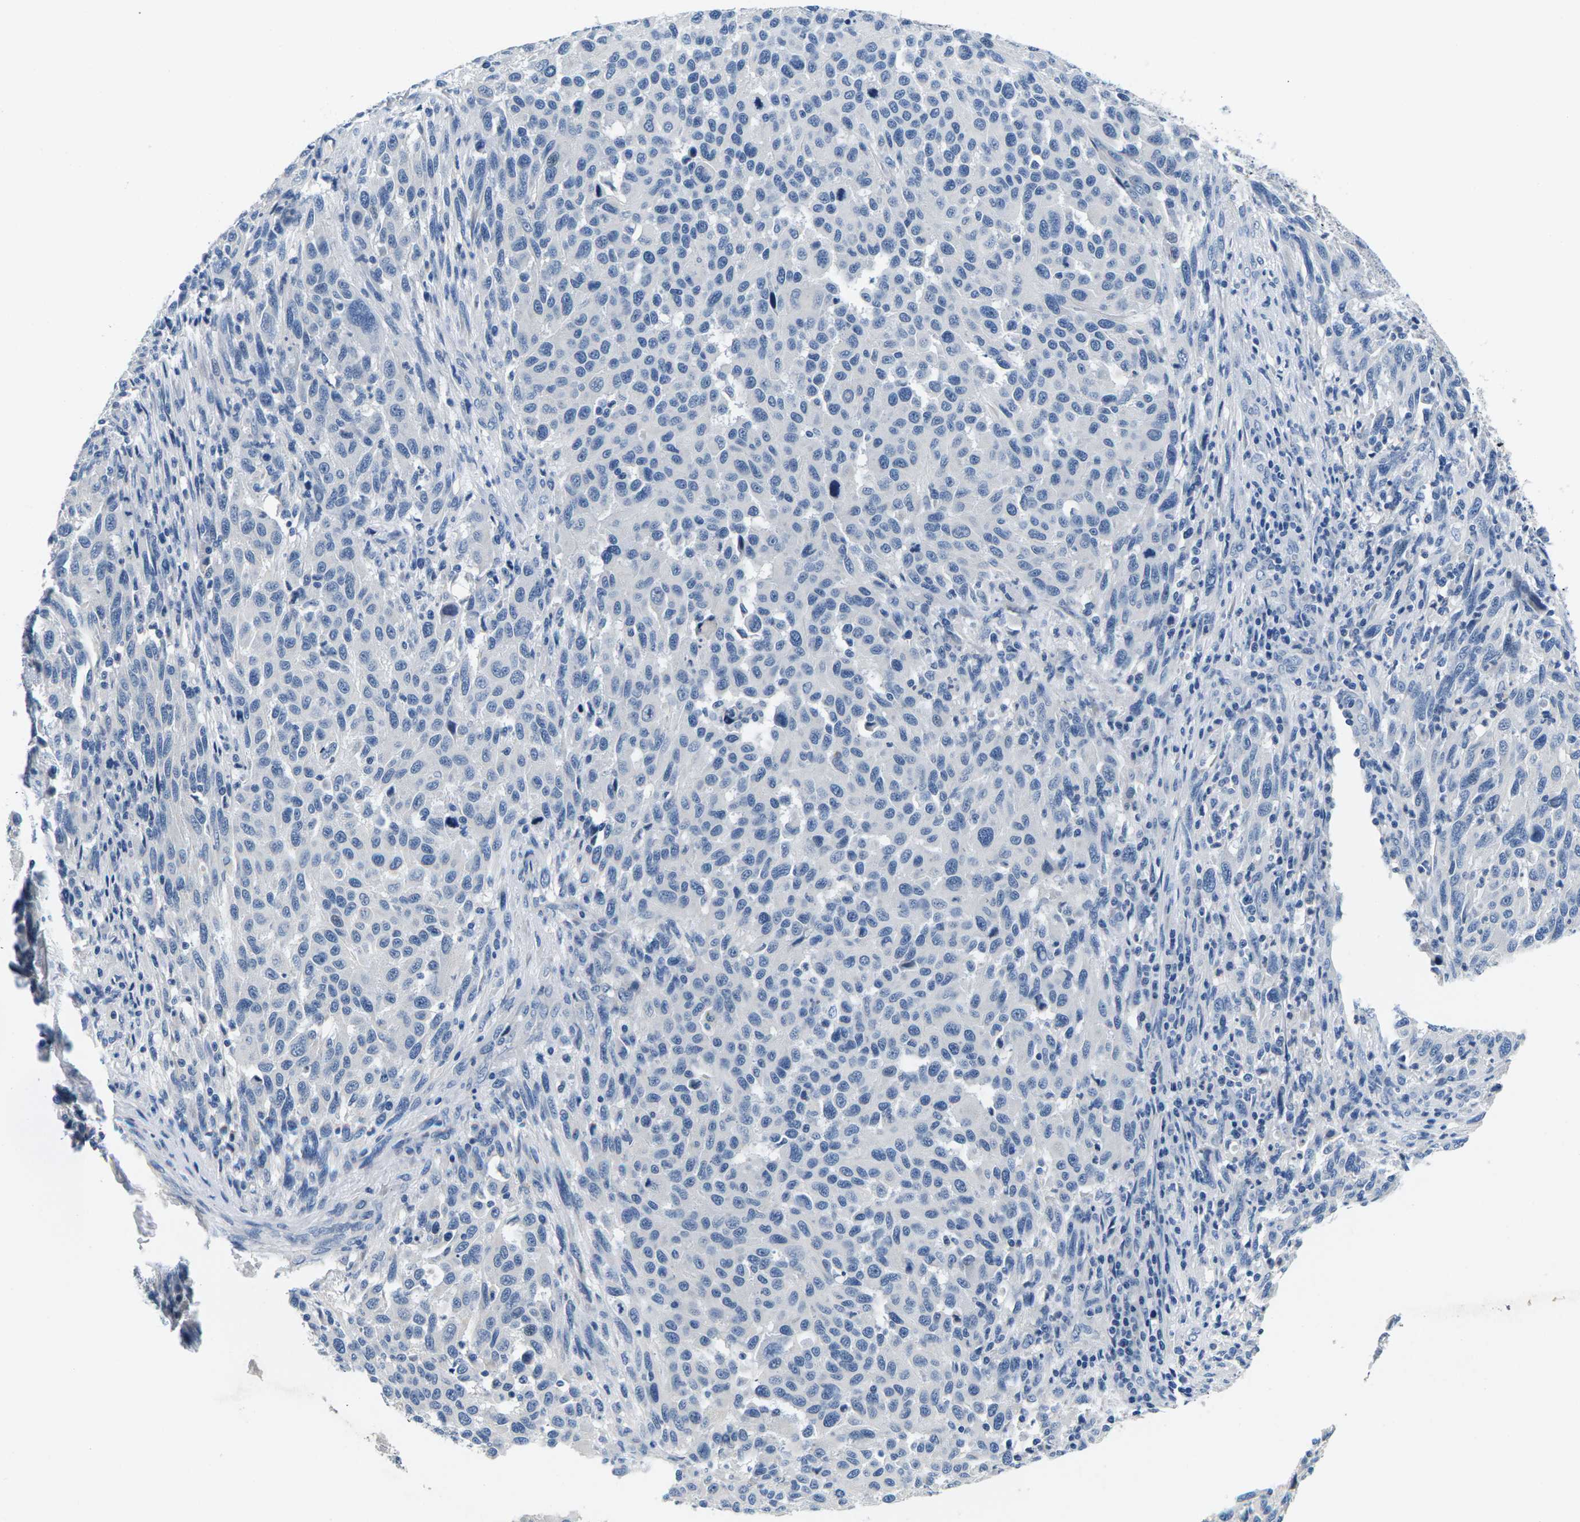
{"staining": {"intensity": "negative", "quantity": "none", "location": "none"}, "tissue": "melanoma", "cell_type": "Tumor cells", "image_type": "cancer", "snomed": [{"axis": "morphology", "description": "Malignant melanoma, Metastatic site"}, {"axis": "topography", "description": "Lymph node"}], "caption": "Immunohistochemistry histopathology image of malignant melanoma (metastatic site) stained for a protein (brown), which reveals no staining in tumor cells.", "gene": "TSPAN2", "patient": {"sex": "male", "age": 61}}